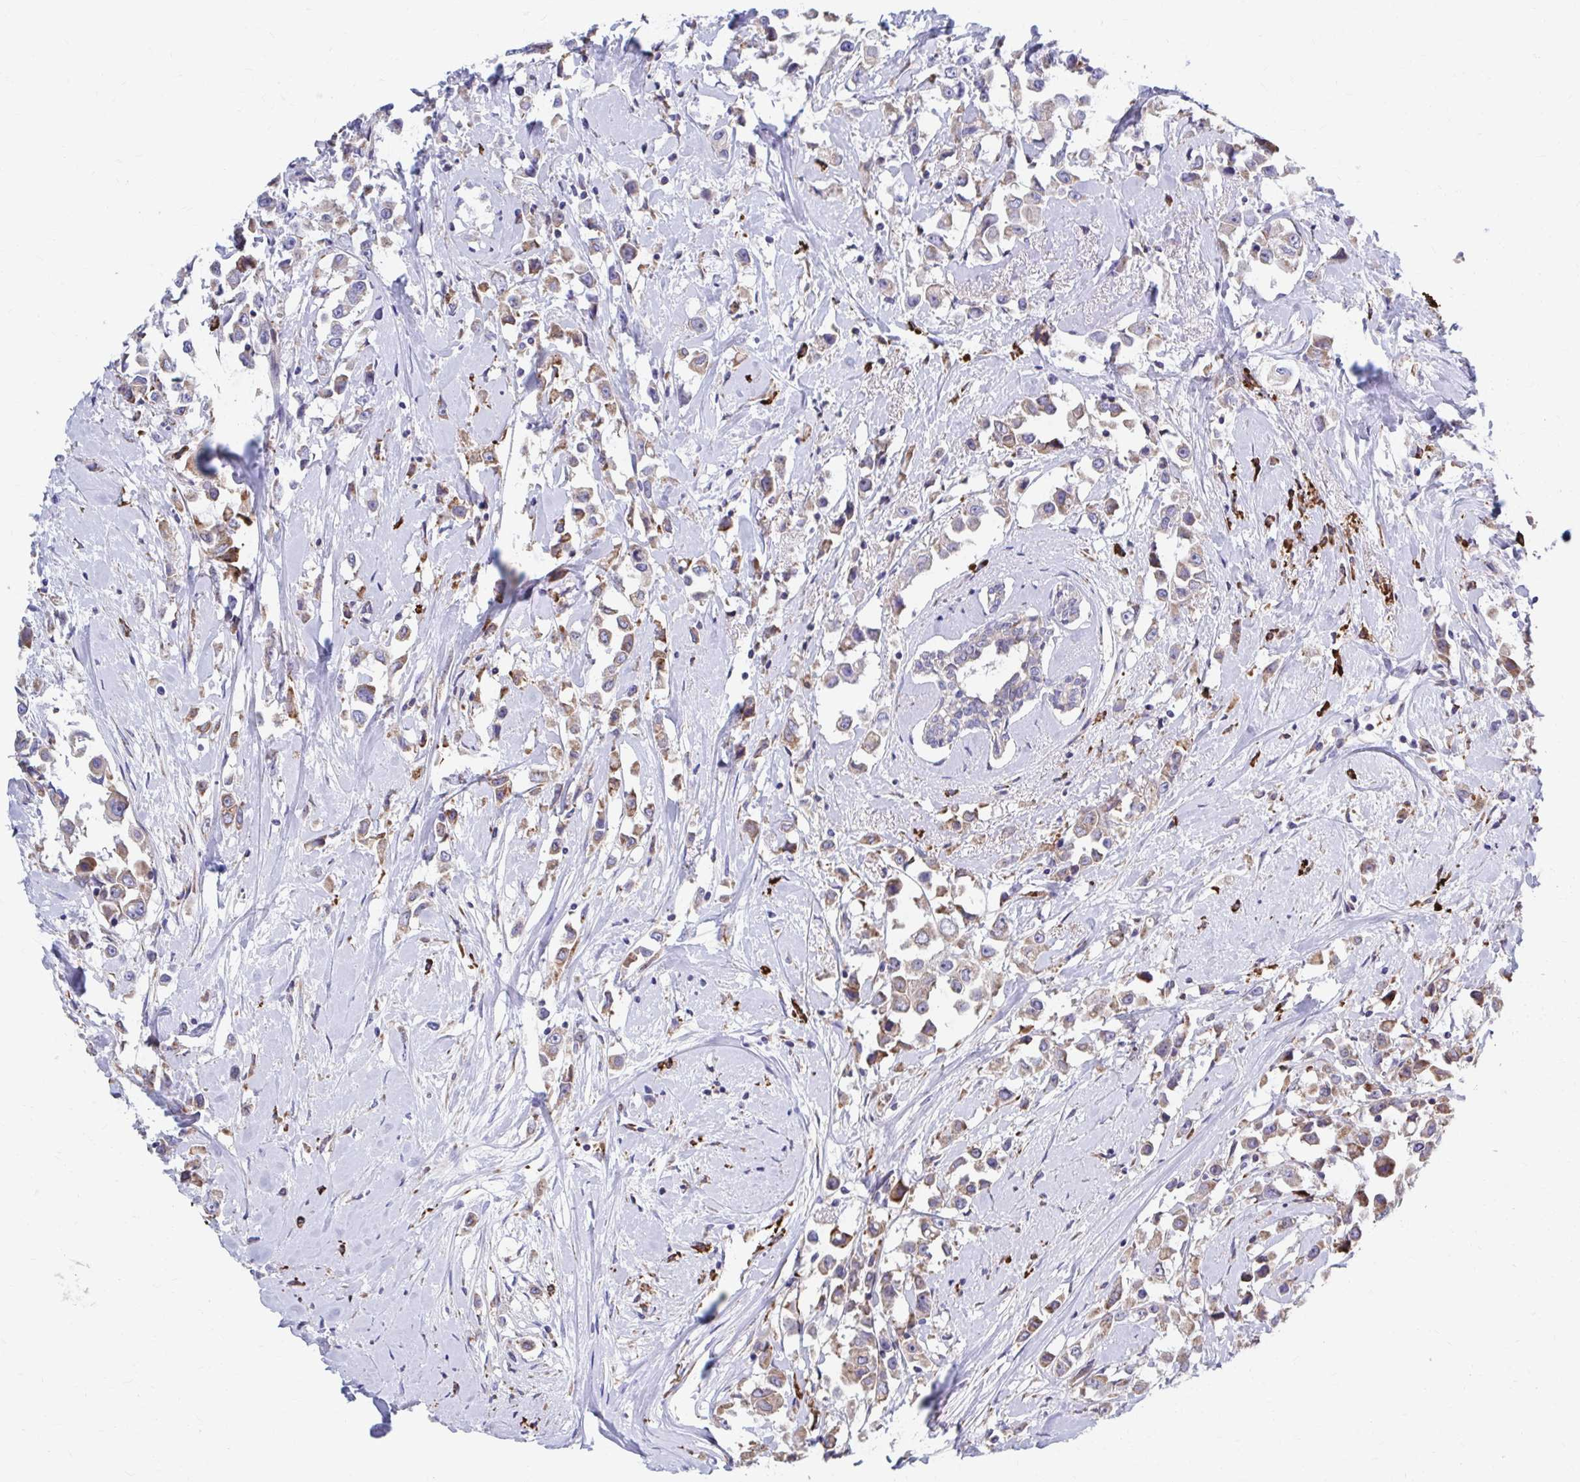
{"staining": {"intensity": "weak", "quantity": "25%-75%", "location": "cytoplasmic/membranous"}, "tissue": "breast cancer", "cell_type": "Tumor cells", "image_type": "cancer", "snomed": [{"axis": "morphology", "description": "Duct carcinoma"}, {"axis": "topography", "description": "Breast"}], "caption": "Immunohistochemistry (IHC) staining of breast cancer (intraductal carcinoma), which reveals low levels of weak cytoplasmic/membranous staining in approximately 25%-75% of tumor cells indicating weak cytoplasmic/membranous protein positivity. The staining was performed using DAB (brown) for protein detection and nuclei were counterstained in hematoxylin (blue).", "gene": "FKBP2", "patient": {"sex": "female", "age": 61}}